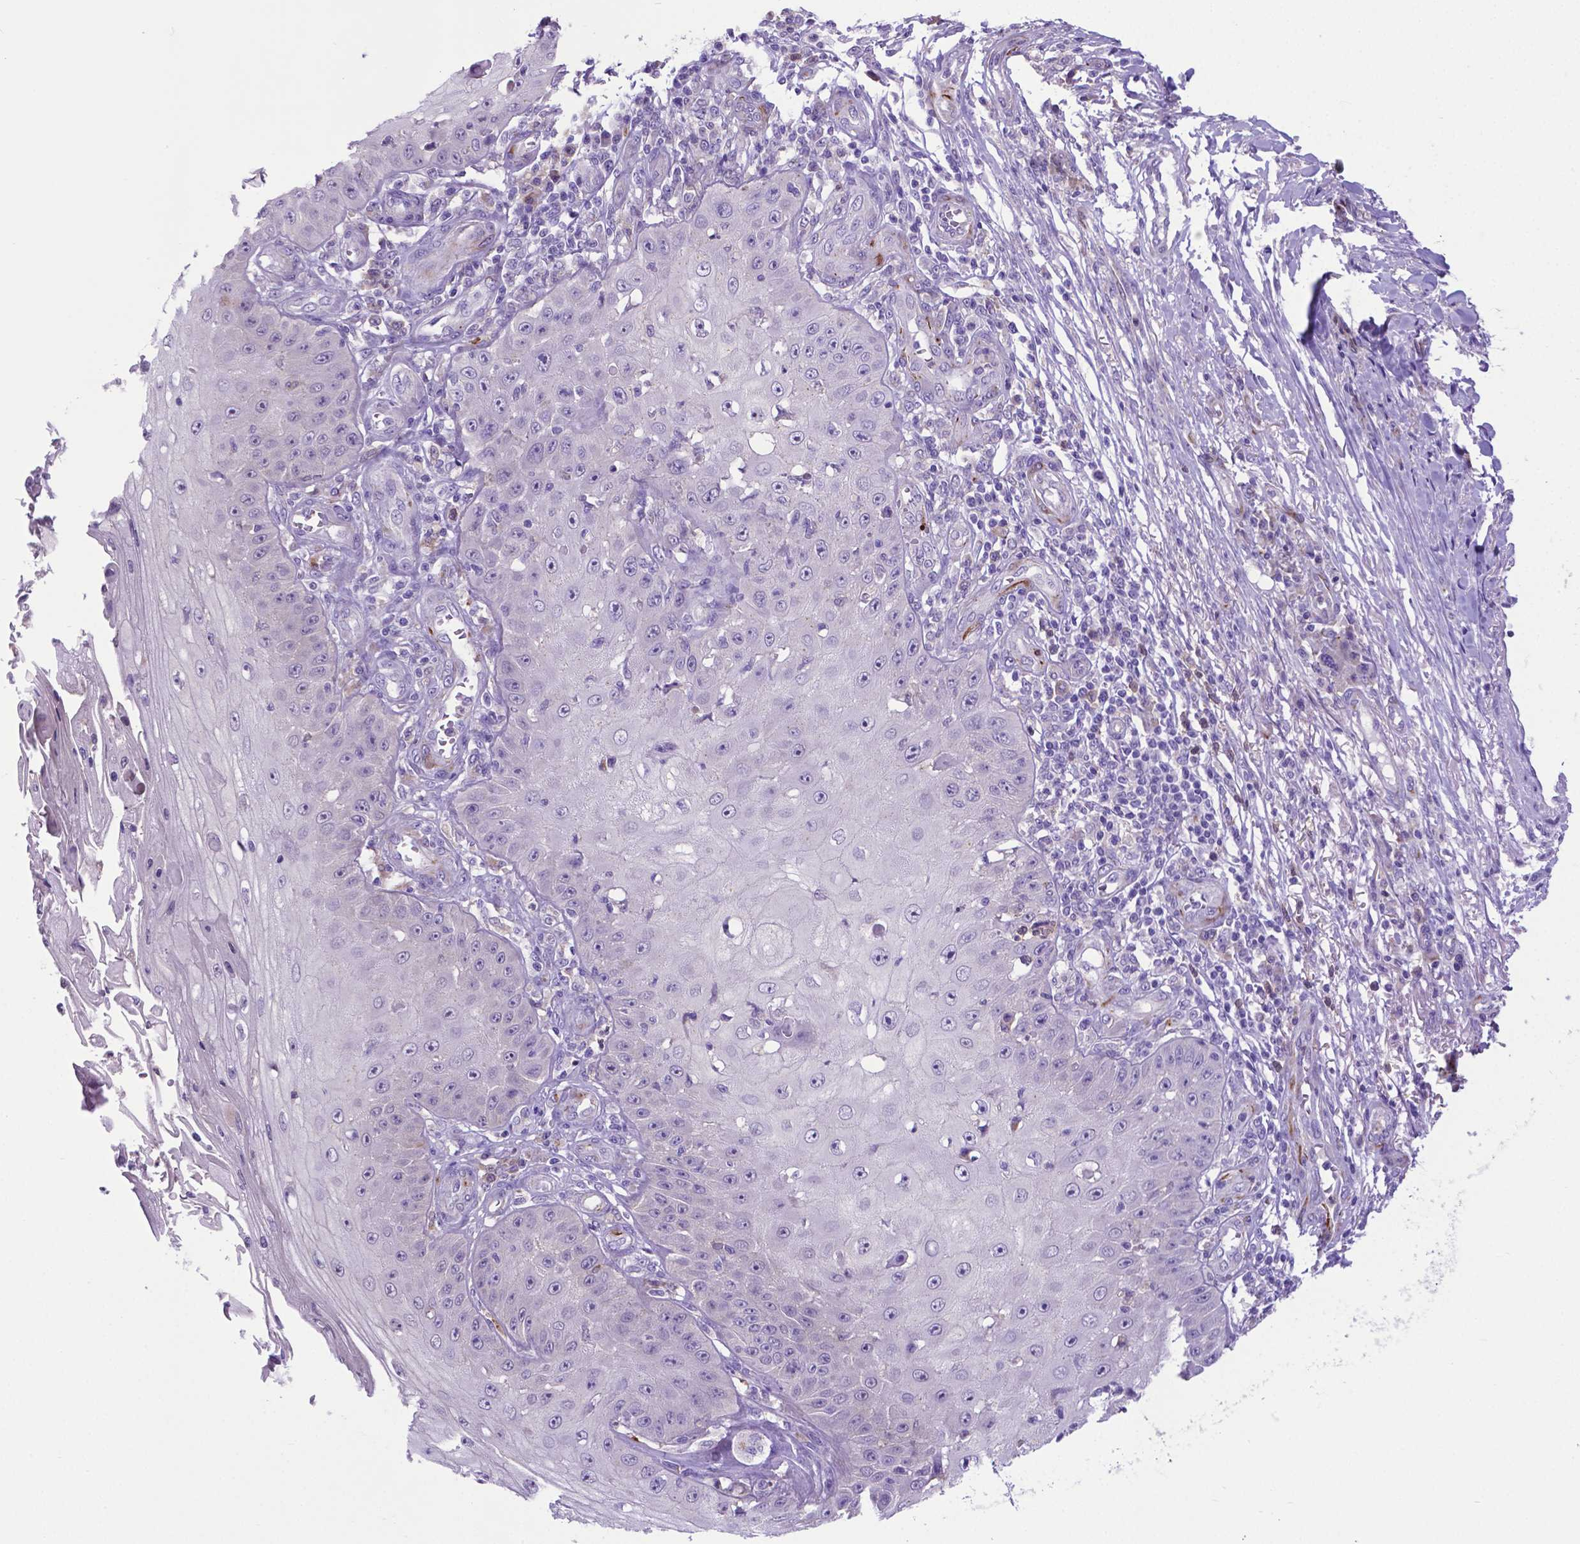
{"staining": {"intensity": "negative", "quantity": "none", "location": "none"}, "tissue": "skin cancer", "cell_type": "Tumor cells", "image_type": "cancer", "snomed": [{"axis": "morphology", "description": "Squamous cell carcinoma, NOS"}, {"axis": "topography", "description": "Skin"}], "caption": "The micrograph shows no staining of tumor cells in squamous cell carcinoma (skin).", "gene": "LZTR1", "patient": {"sex": "male", "age": 70}}